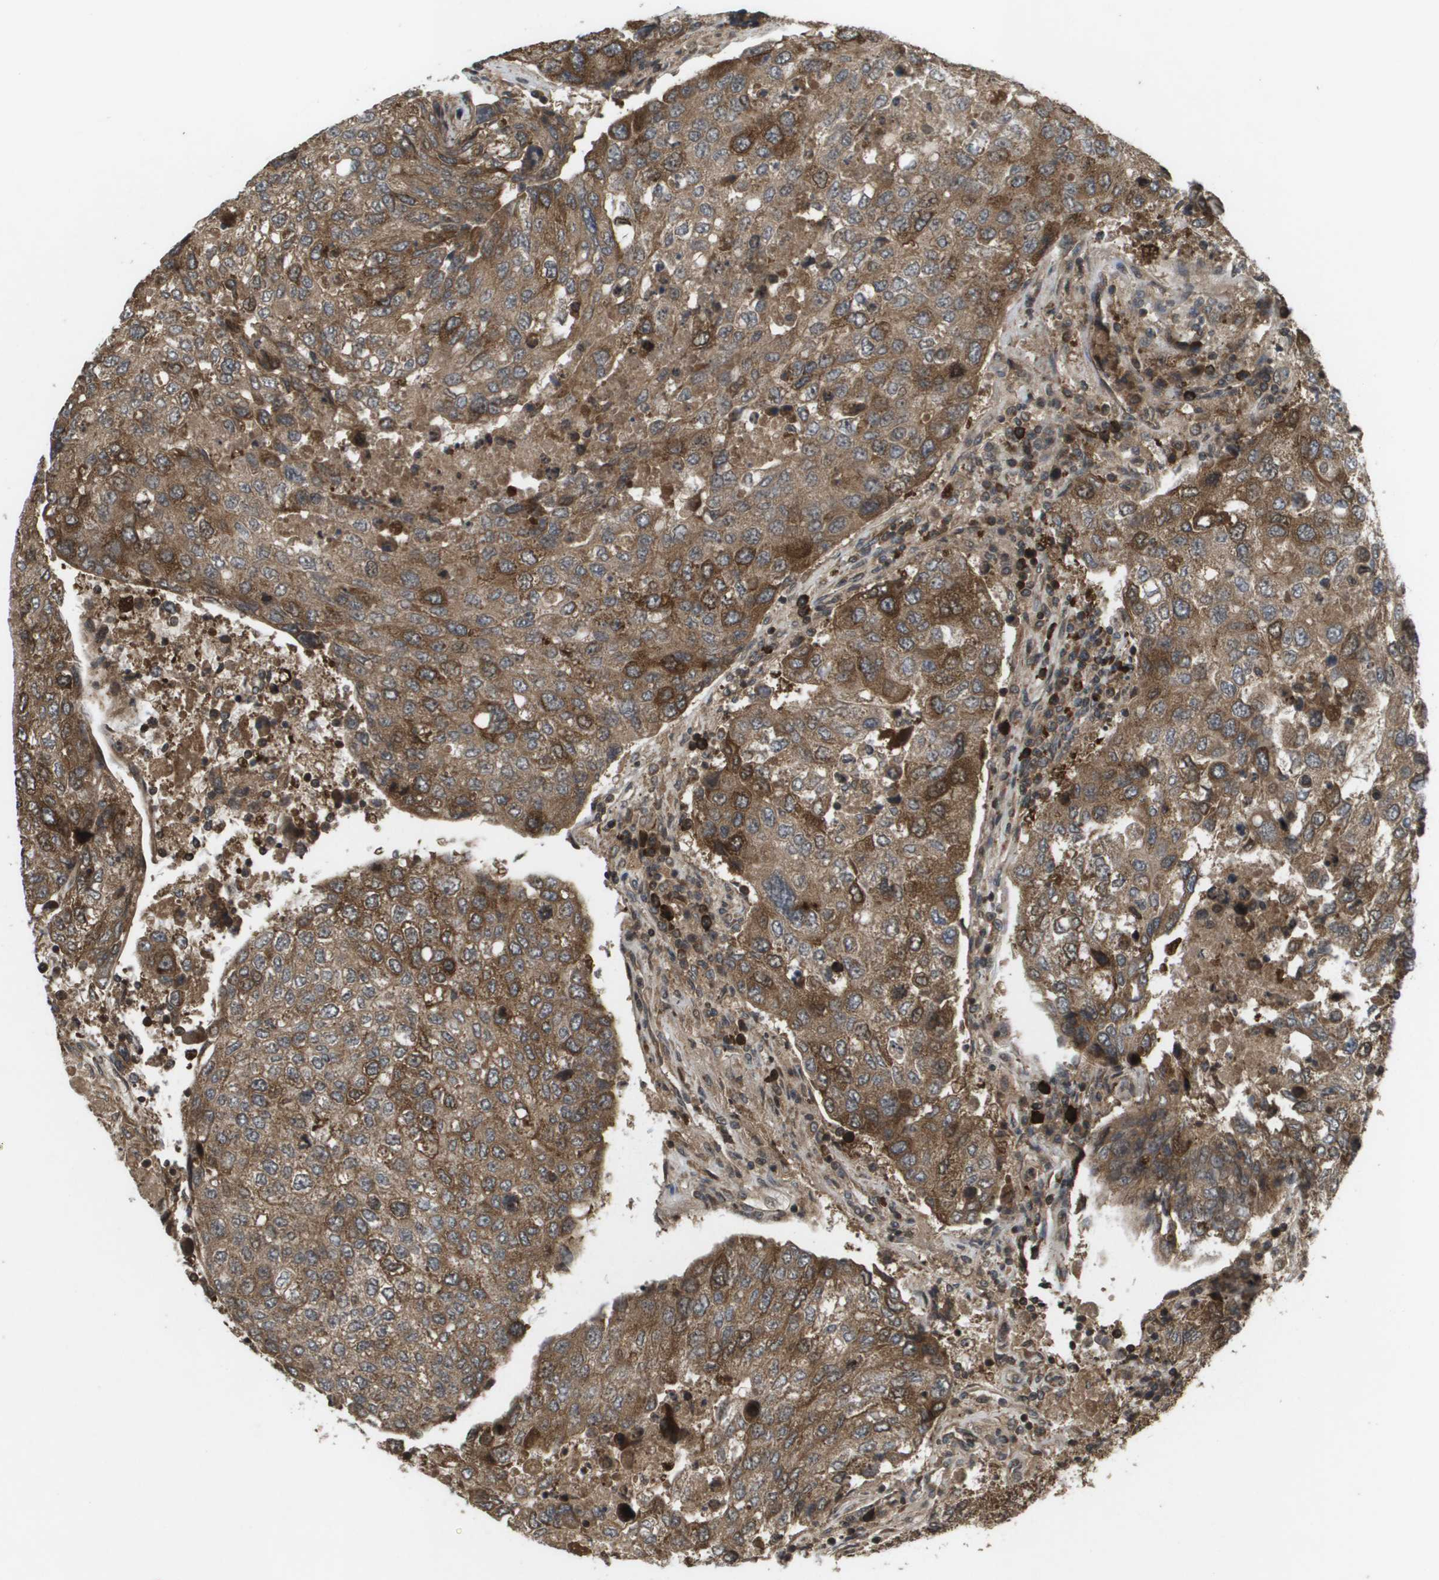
{"staining": {"intensity": "strong", "quantity": ">75%", "location": "cytoplasmic/membranous"}, "tissue": "urothelial cancer", "cell_type": "Tumor cells", "image_type": "cancer", "snomed": [{"axis": "morphology", "description": "Urothelial carcinoma, High grade"}, {"axis": "topography", "description": "Lymph node"}, {"axis": "topography", "description": "Urinary bladder"}], "caption": "Strong cytoplasmic/membranous staining for a protein is identified in about >75% of tumor cells of urothelial cancer using immunohistochemistry.", "gene": "KIF11", "patient": {"sex": "male", "age": 51}}